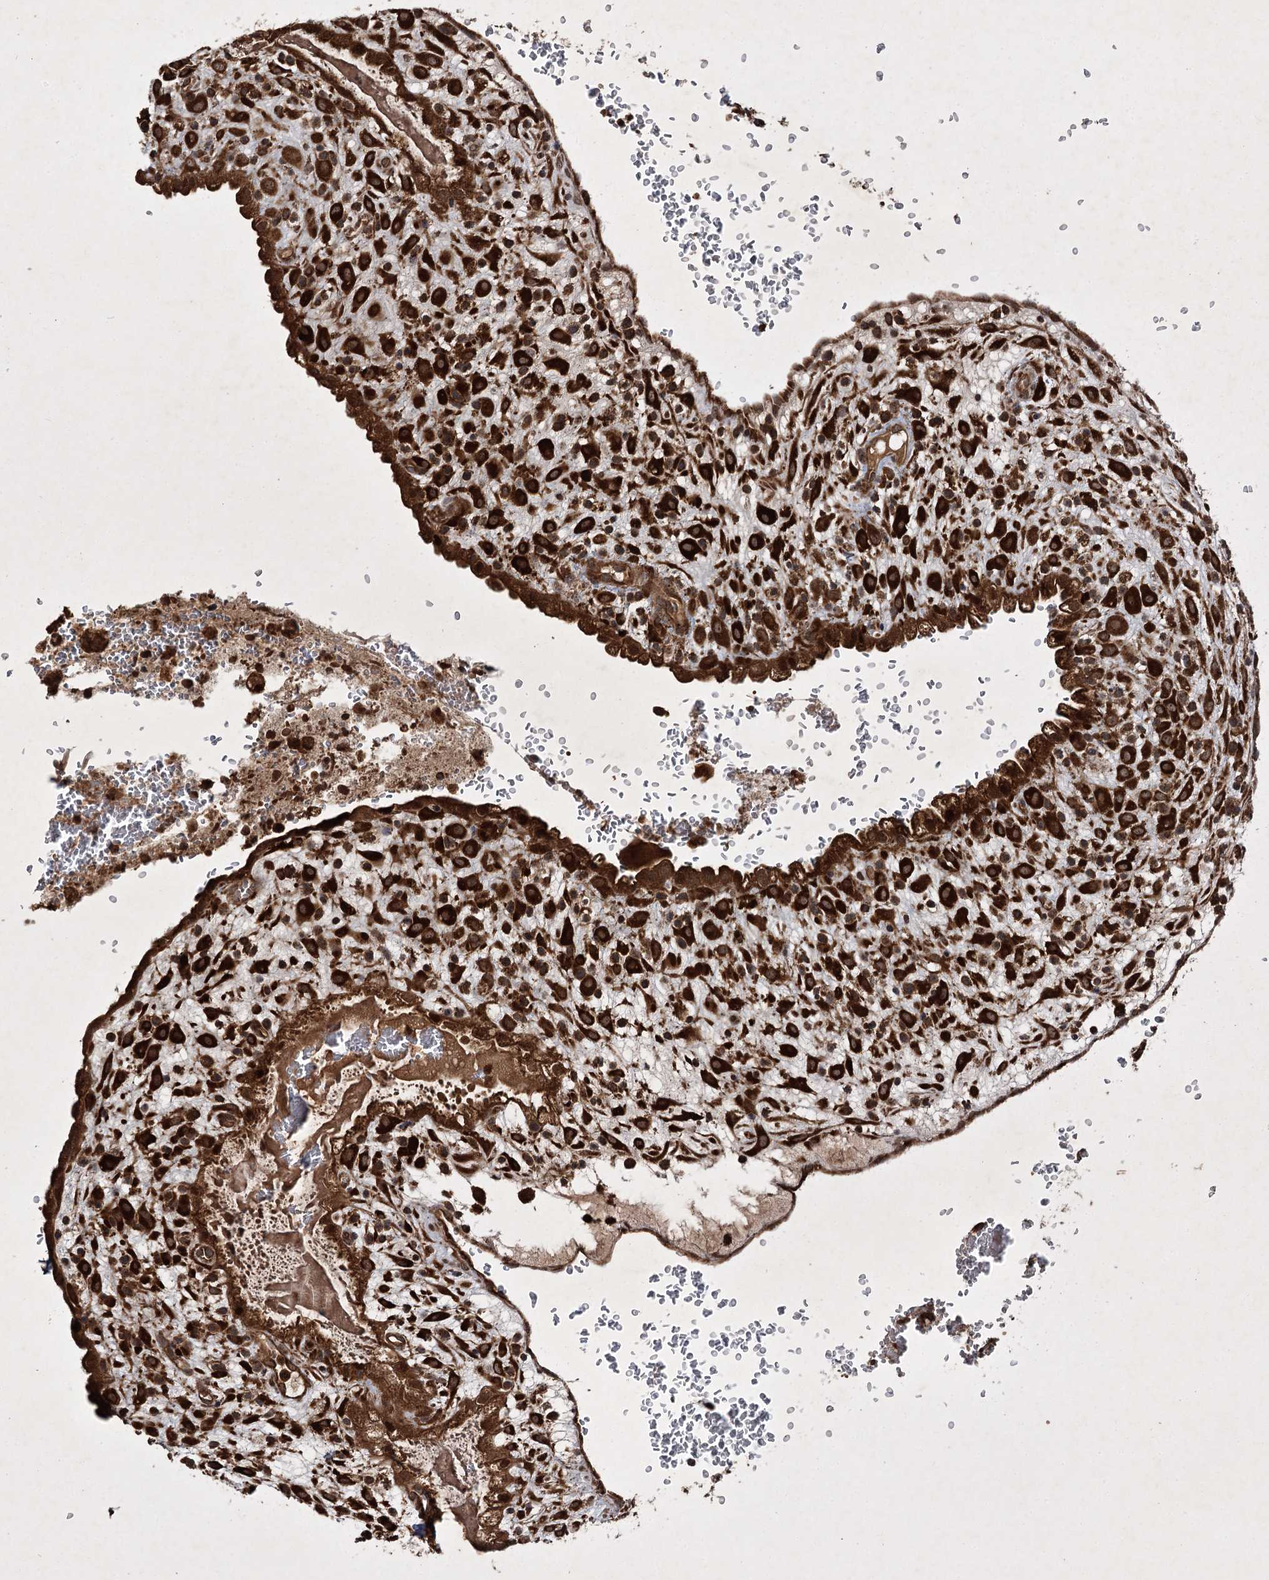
{"staining": {"intensity": "strong", "quantity": ">75%", "location": "cytoplasmic/membranous"}, "tissue": "placenta", "cell_type": "Decidual cells", "image_type": "normal", "snomed": [{"axis": "morphology", "description": "Normal tissue, NOS"}, {"axis": "topography", "description": "Placenta"}], "caption": "Placenta stained with immunohistochemistry exhibits strong cytoplasmic/membranous expression in approximately >75% of decidual cells. The staining was performed using DAB (3,3'-diaminobenzidine), with brown indicating positive protein expression. Nuclei are stained blue with hematoxylin.", "gene": "DNAJC13", "patient": {"sex": "female", "age": 35}}